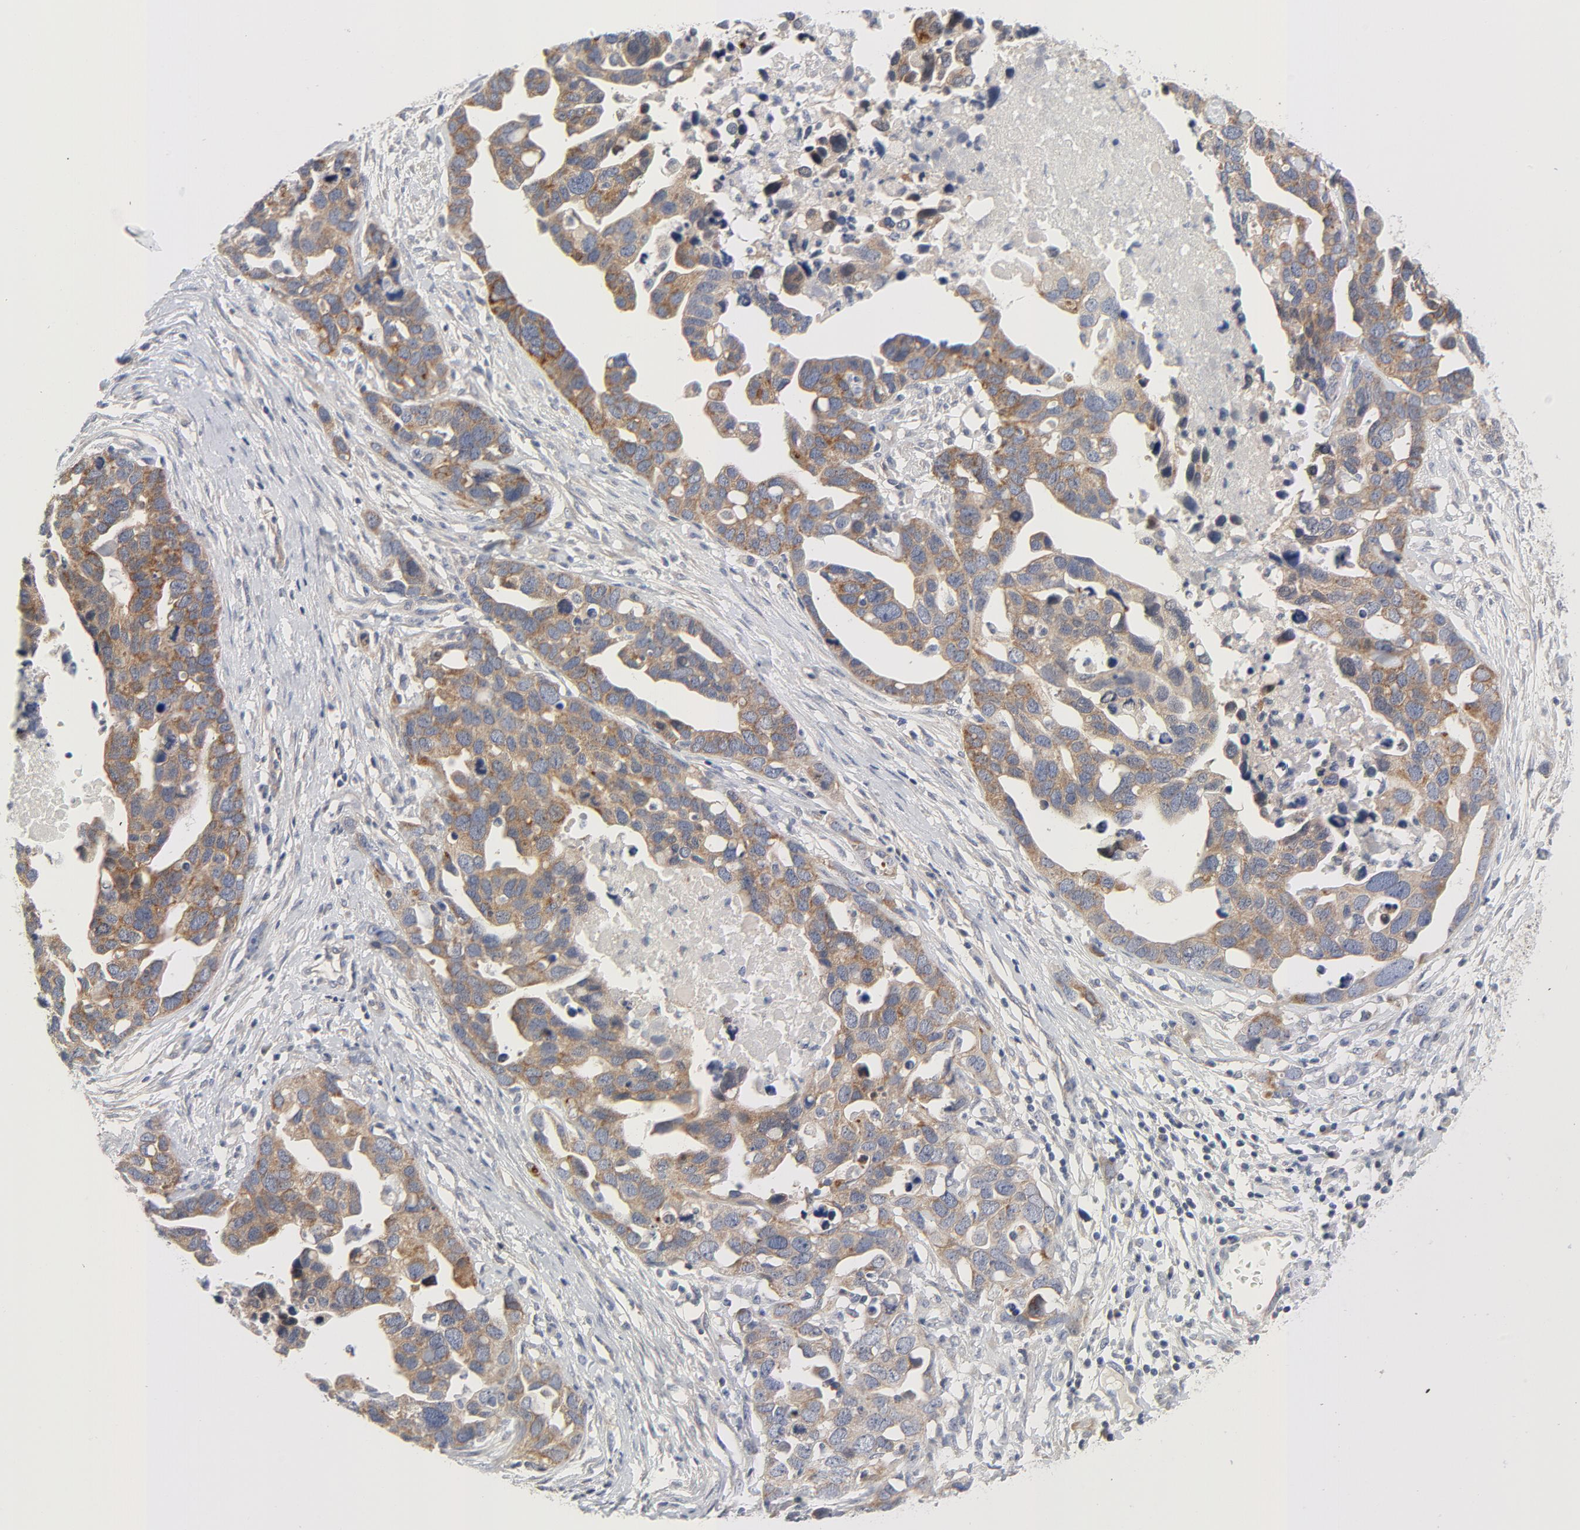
{"staining": {"intensity": "moderate", "quantity": ">75%", "location": "cytoplasmic/membranous"}, "tissue": "ovarian cancer", "cell_type": "Tumor cells", "image_type": "cancer", "snomed": [{"axis": "morphology", "description": "Cystadenocarcinoma, serous, NOS"}, {"axis": "topography", "description": "Ovary"}], "caption": "Serous cystadenocarcinoma (ovarian) was stained to show a protein in brown. There is medium levels of moderate cytoplasmic/membranous staining in about >75% of tumor cells. (DAB IHC with brightfield microscopy, high magnification).", "gene": "BAD", "patient": {"sex": "female", "age": 54}}